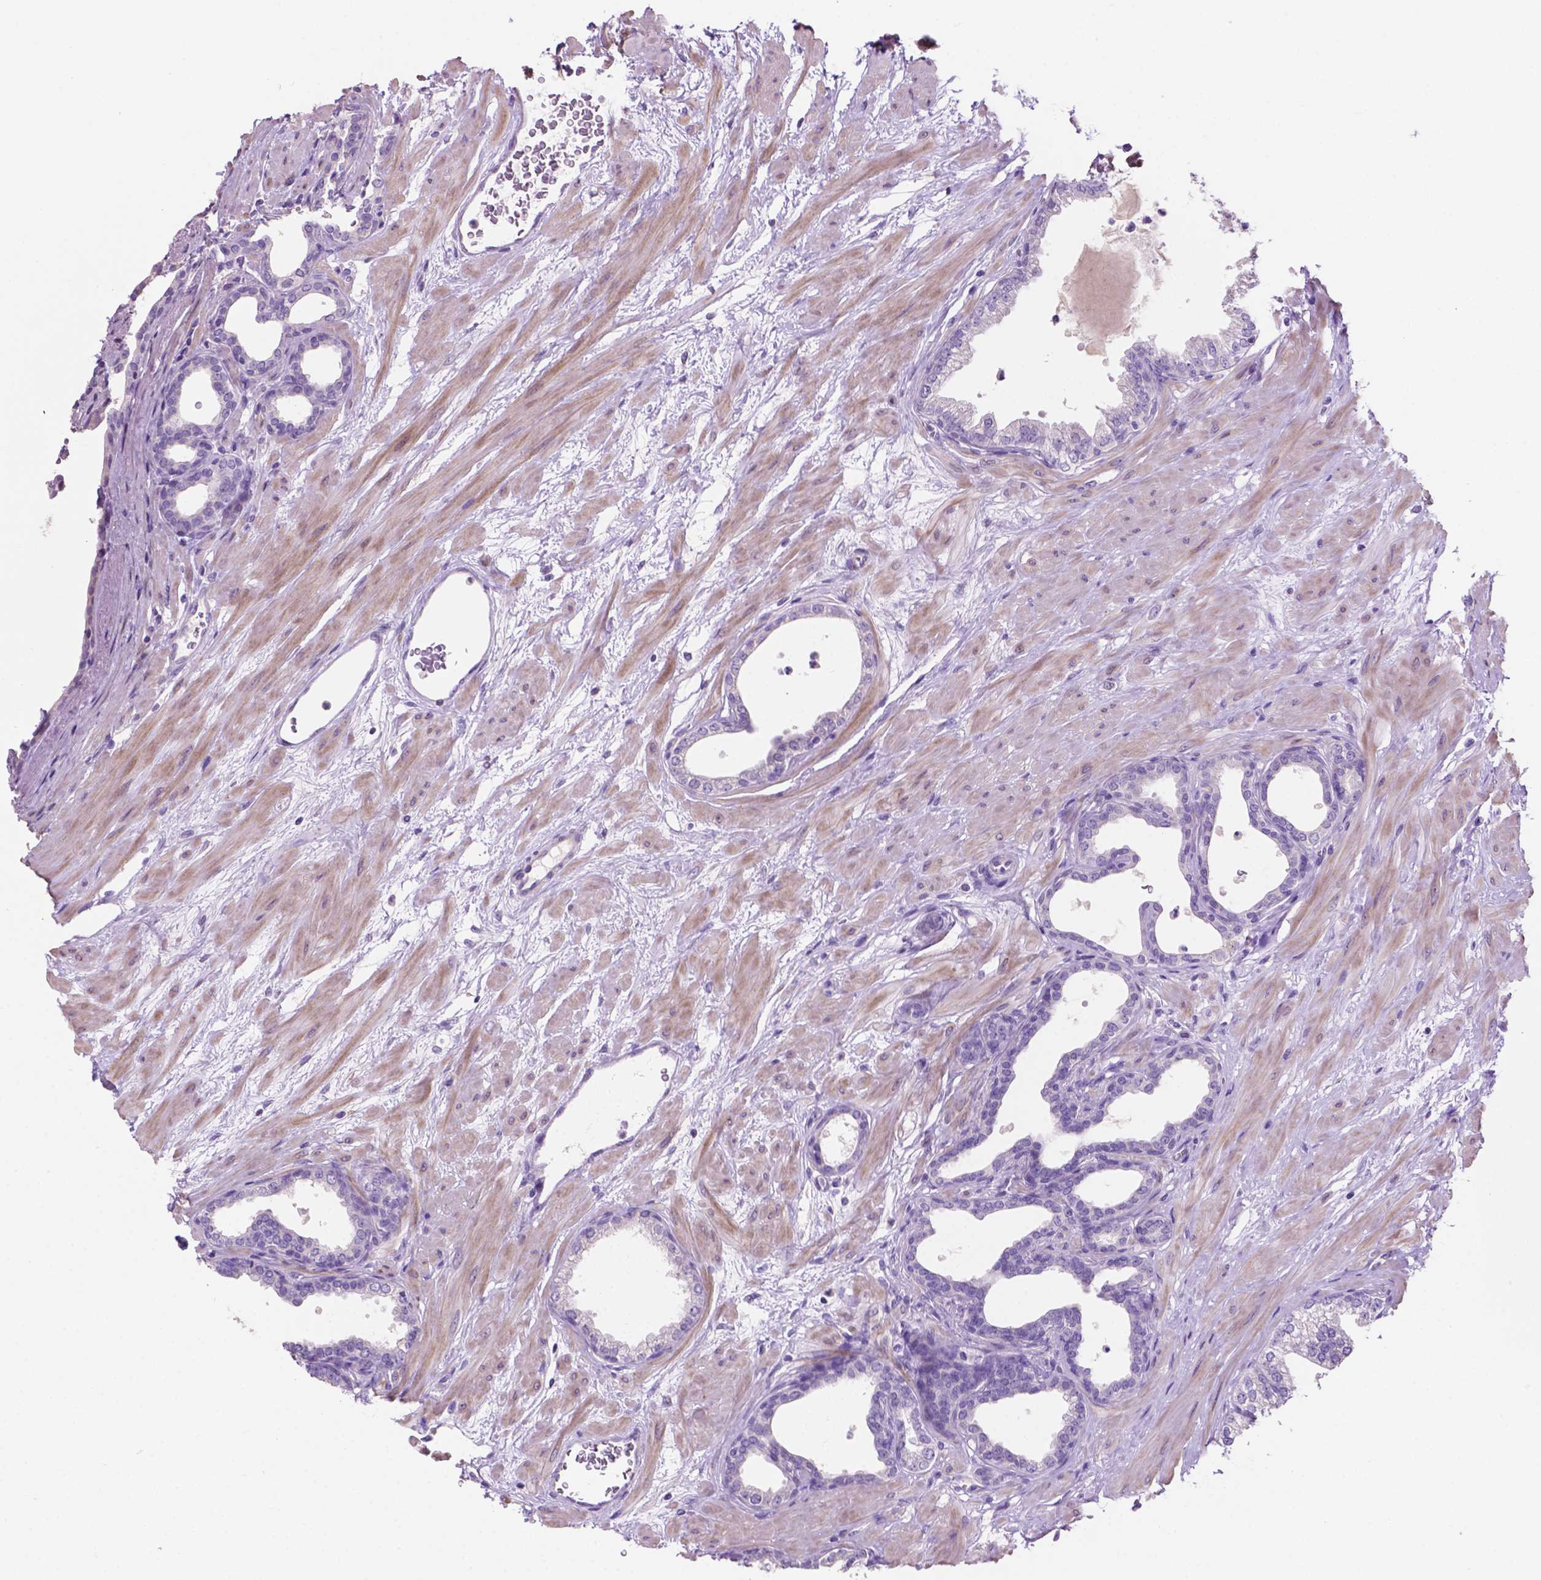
{"staining": {"intensity": "negative", "quantity": "none", "location": "none"}, "tissue": "prostate", "cell_type": "Glandular cells", "image_type": "normal", "snomed": [{"axis": "morphology", "description": "Normal tissue, NOS"}, {"axis": "topography", "description": "Prostate"}], "caption": "Human prostate stained for a protein using immunohistochemistry demonstrates no positivity in glandular cells.", "gene": "CLDN17", "patient": {"sex": "male", "age": 37}}